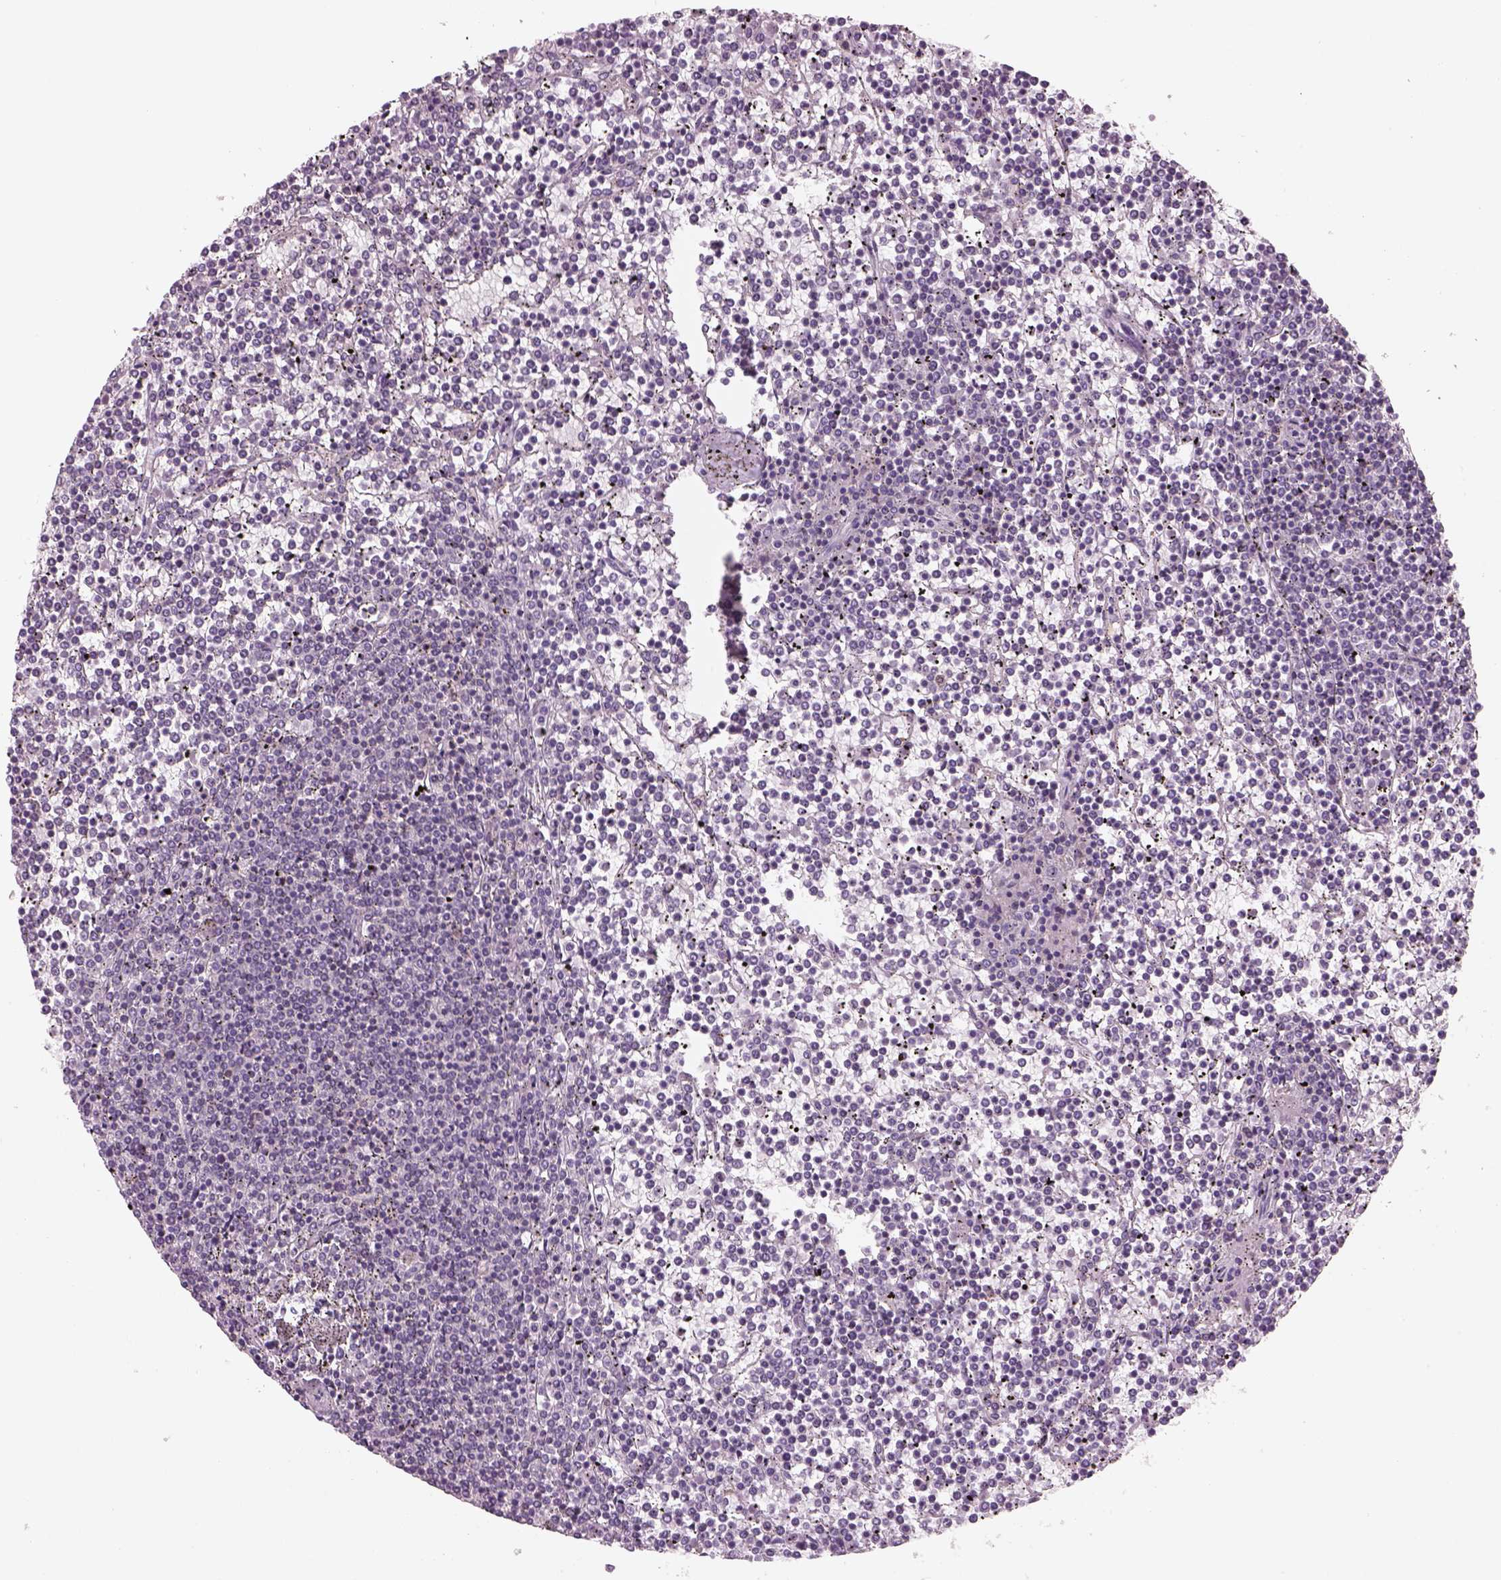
{"staining": {"intensity": "negative", "quantity": "none", "location": "none"}, "tissue": "lymphoma", "cell_type": "Tumor cells", "image_type": "cancer", "snomed": [{"axis": "morphology", "description": "Malignant lymphoma, non-Hodgkin's type, Low grade"}, {"axis": "topography", "description": "Spleen"}], "caption": "Photomicrograph shows no significant protein positivity in tumor cells of lymphoma. The staining was performed using DAB to visualize the protein expression in brown, while the nuclei were stained in blue with hematoxylin (Magnification: 20x).", "gene": "SLC1A7", "patient": {"sex": "female", "age": 19}}